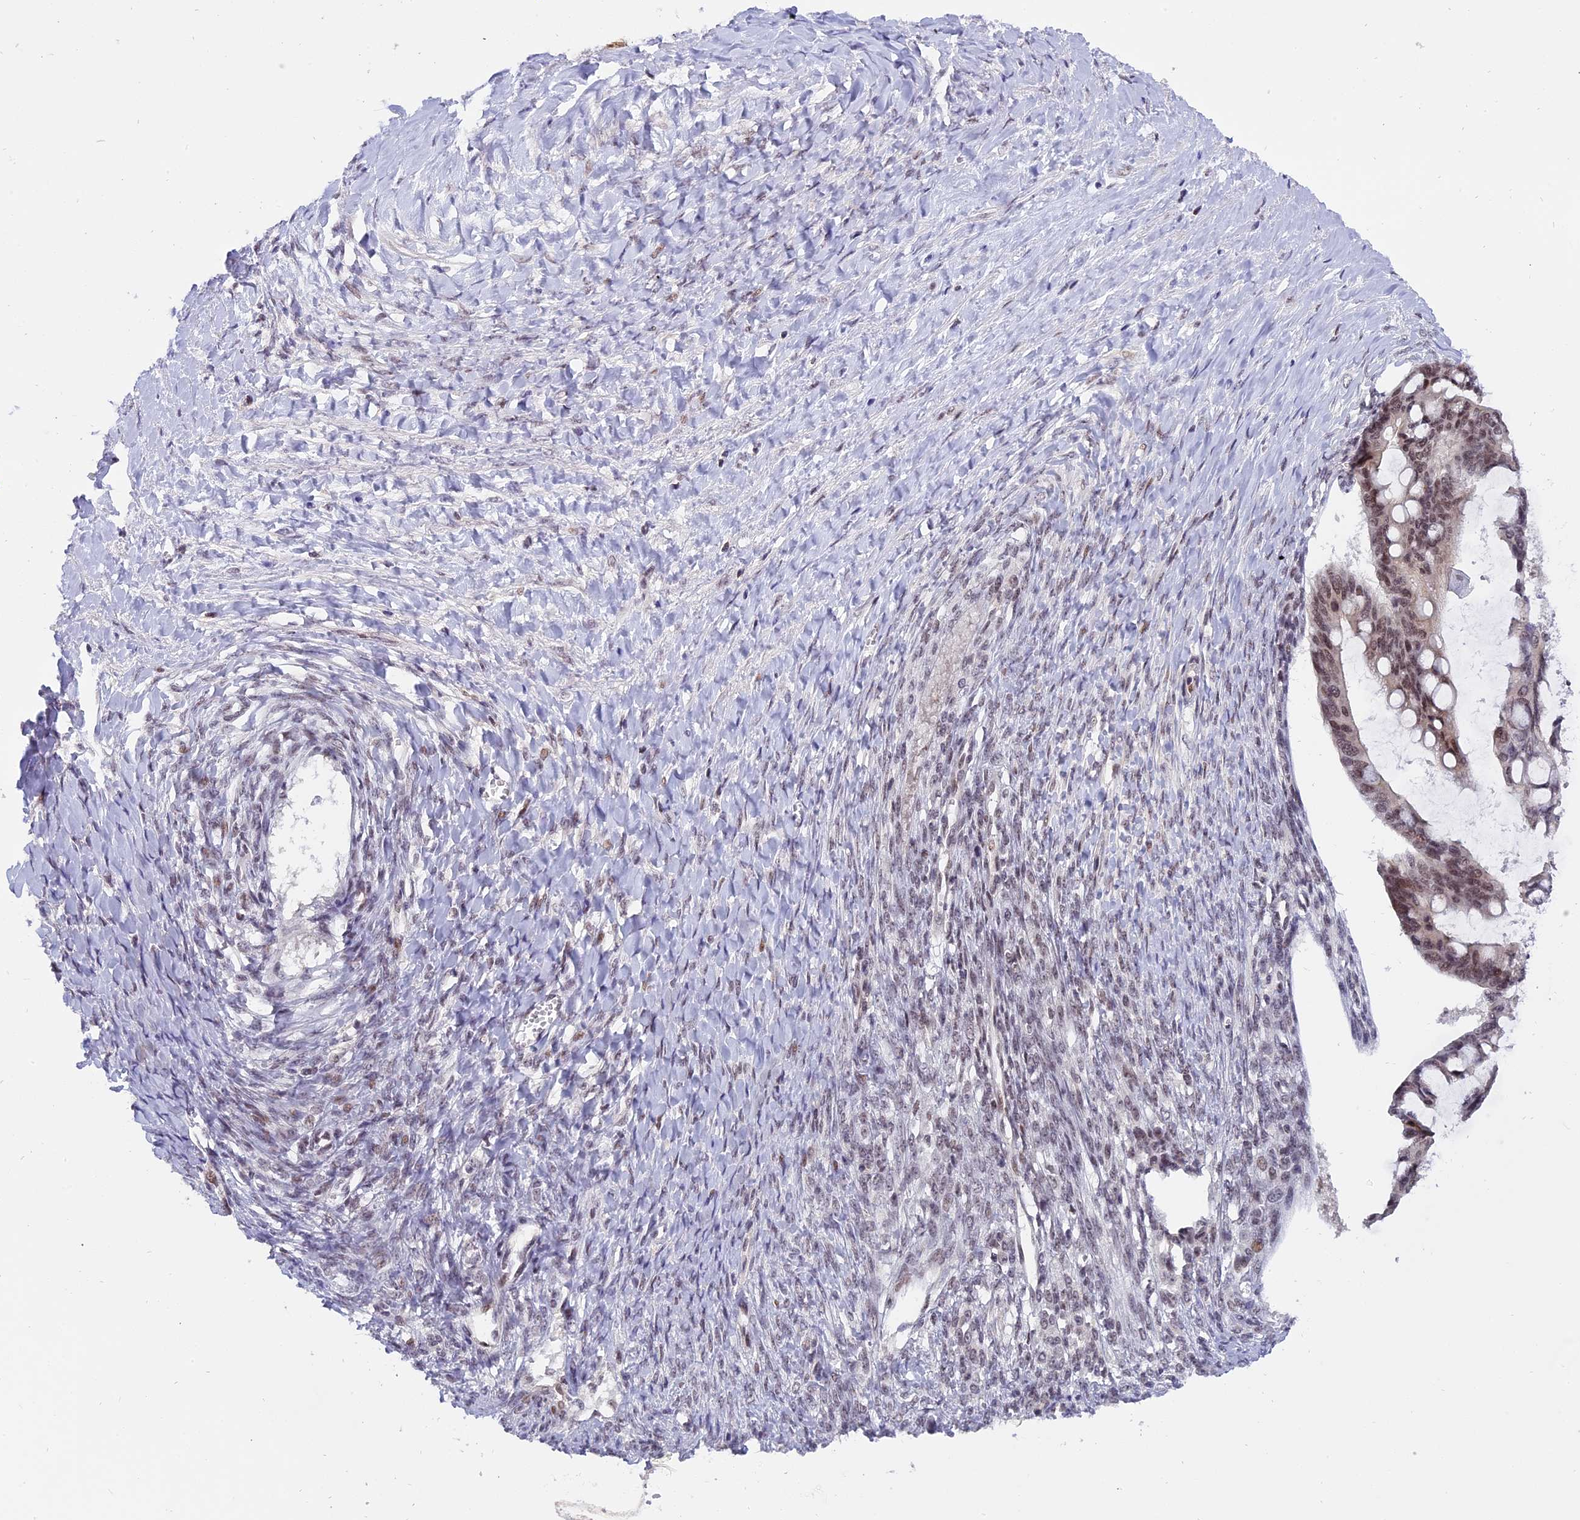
{"staining": {"intensity": "moderate", "quantity": ">75%", "location": "nuclear"}, "tissue": "ovarian cancer", "cell_type": "Tumor cells", "image_type": "cancer", "snomed": [{"axis": "morphology", "description": "Cystadenocarcinoma, mucinous, NOS"}, {"axis": "topography", "description": "Ovary"}], "caption": "There is medium levels of moderate nuclear staining in tumor cells of ovarian mucinous cystadenocarcinoma, as demonstrated by immunohistochemical staining (brown color).", "gene": "TADA3", "patient": {"sex": "female", "age": 73}}